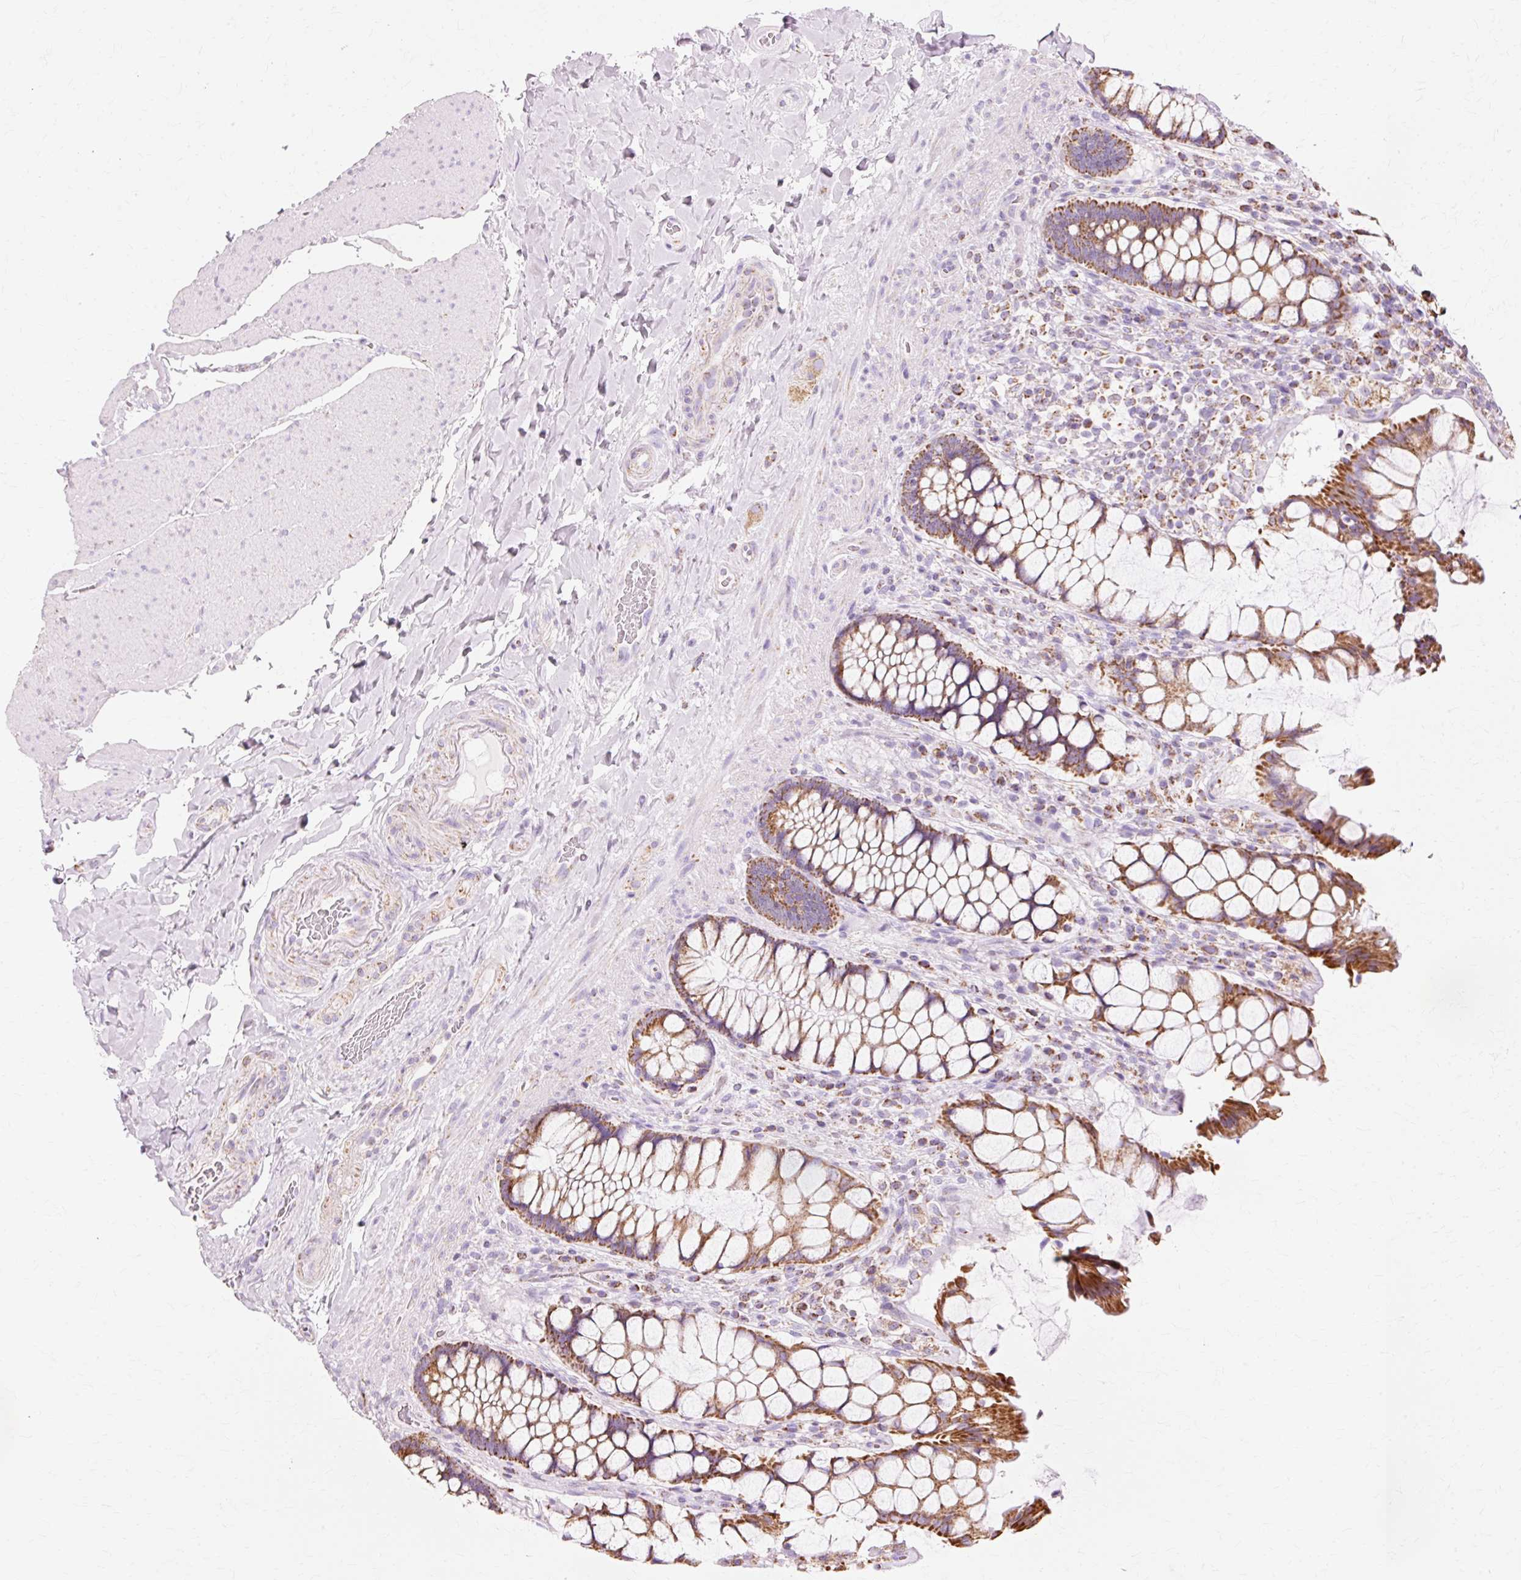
{"staining": {"intensity": "strong", "quantity": ">75%", "location": "cytoplasmic/membranous"}, "tissue": "rectum", "cell_type": "Glandular cells", "image_type": "normal", "snomed": [{"axis": "morphology", "description": "Normal tissue, NOS"}, {"axis": "topography", "description": "Rectum"}], "caption": "Protein analysis of normal rectum demonstrates strong cytoplasmic/membranous staining in approximately >75% of glandular cells. (Stains: DAB in brown, nuclei in blue, Microscopy: brightfield microscopy at high magnification).", "gene": "ATP5PO", "patient": {"sex": "female", "age": 58}}